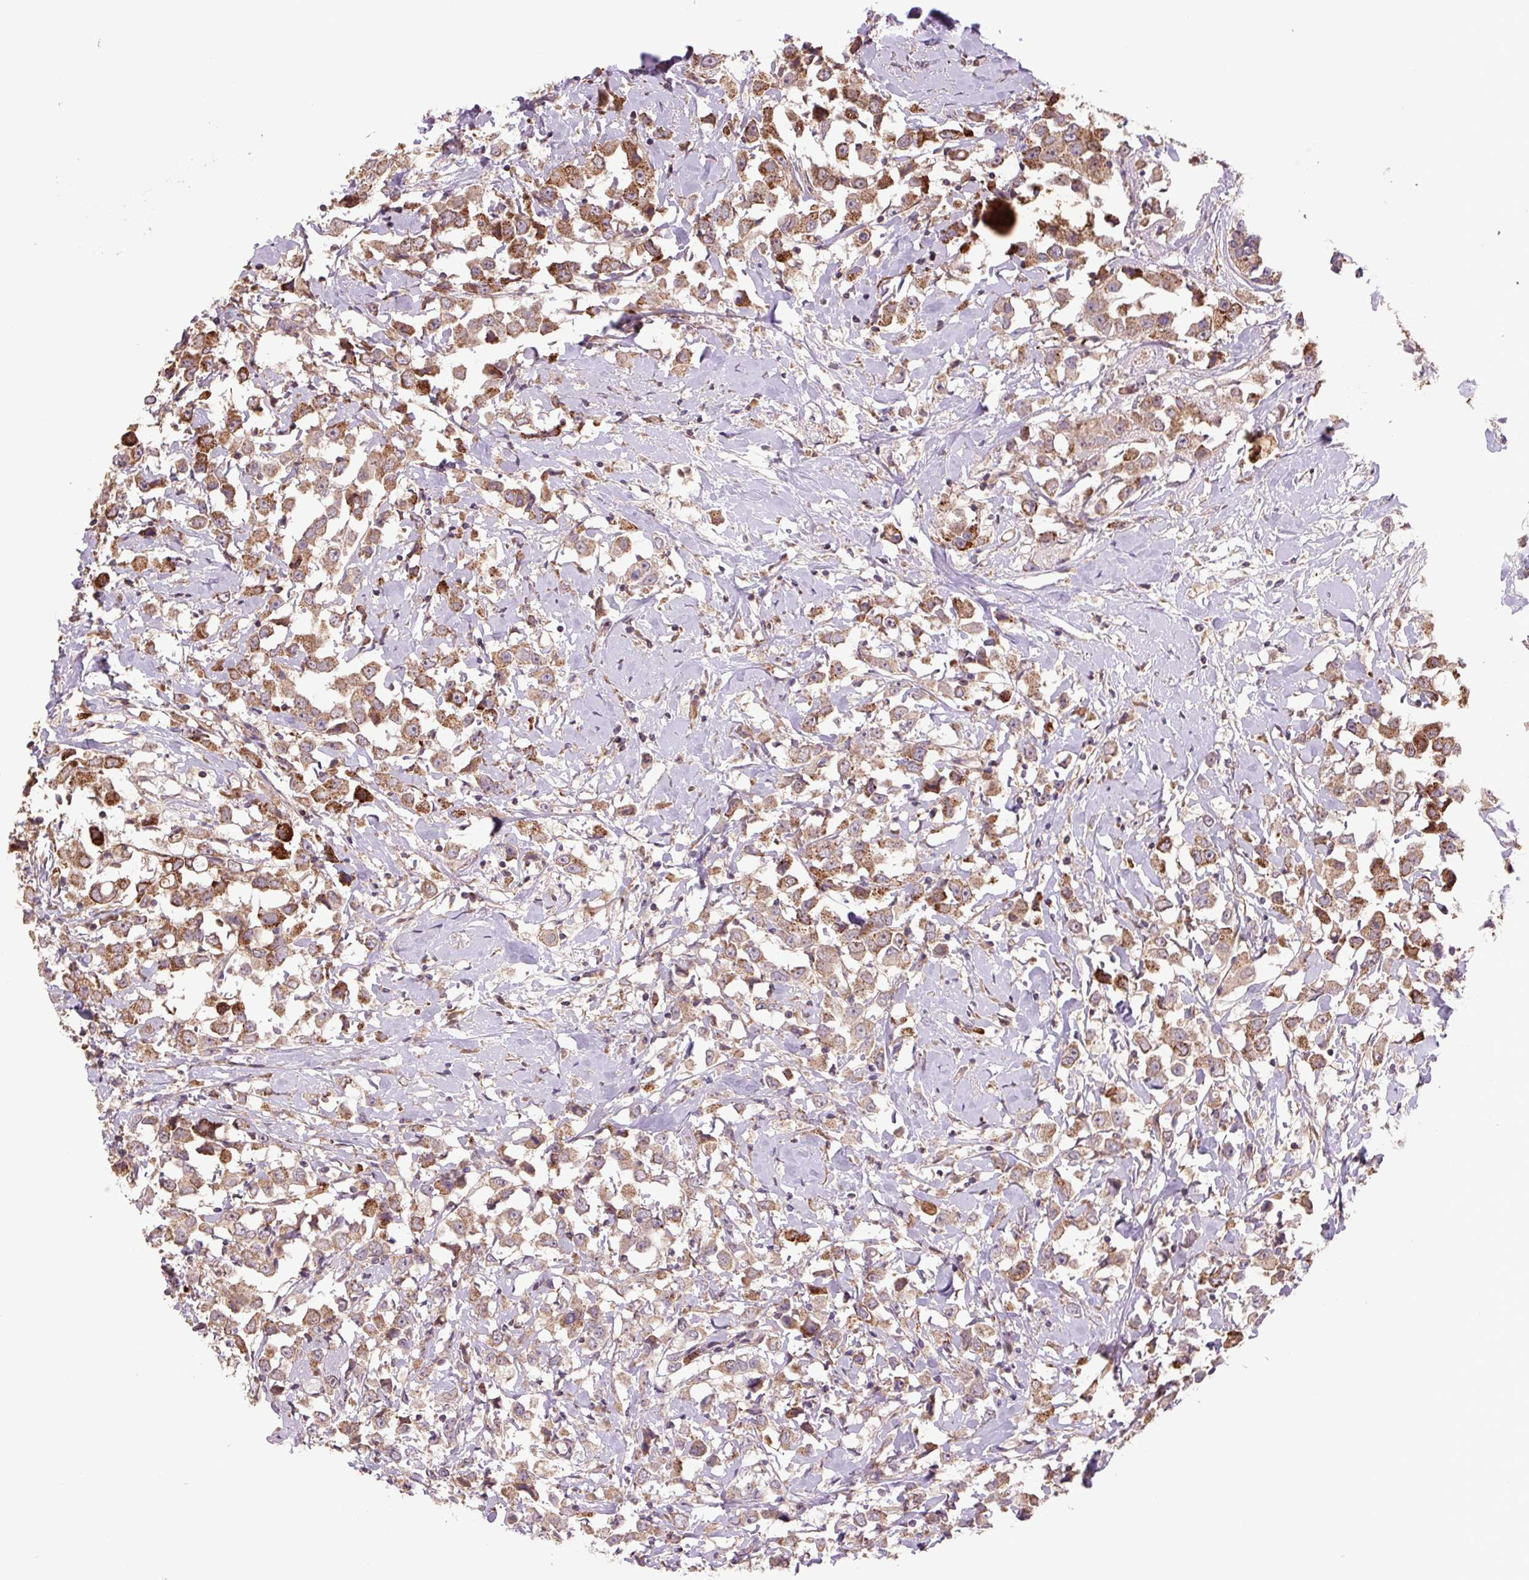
{"staining": {"intensity": "moderate", "quantity": ">75%", "location": "cytoplasmic/membranous"}, "tissue": "breast cancer", "cell_type": "Tumor cells", "image_type": "cancer", "snomed": [{"axis": "morphology", "description": "Duct carcinoma"}, {"axis": "topography", "description": "Breast"}], "caption": "DAB (3,3'-diaminobenzidine) immunohistochemical staining of human breast intraductal carcinoma shows moderate cytoplasmic/membranous protein expression in about >75% of tumor cells.", "gene": "TMEM160", "patient": {"sex": "female", "age": 61}}